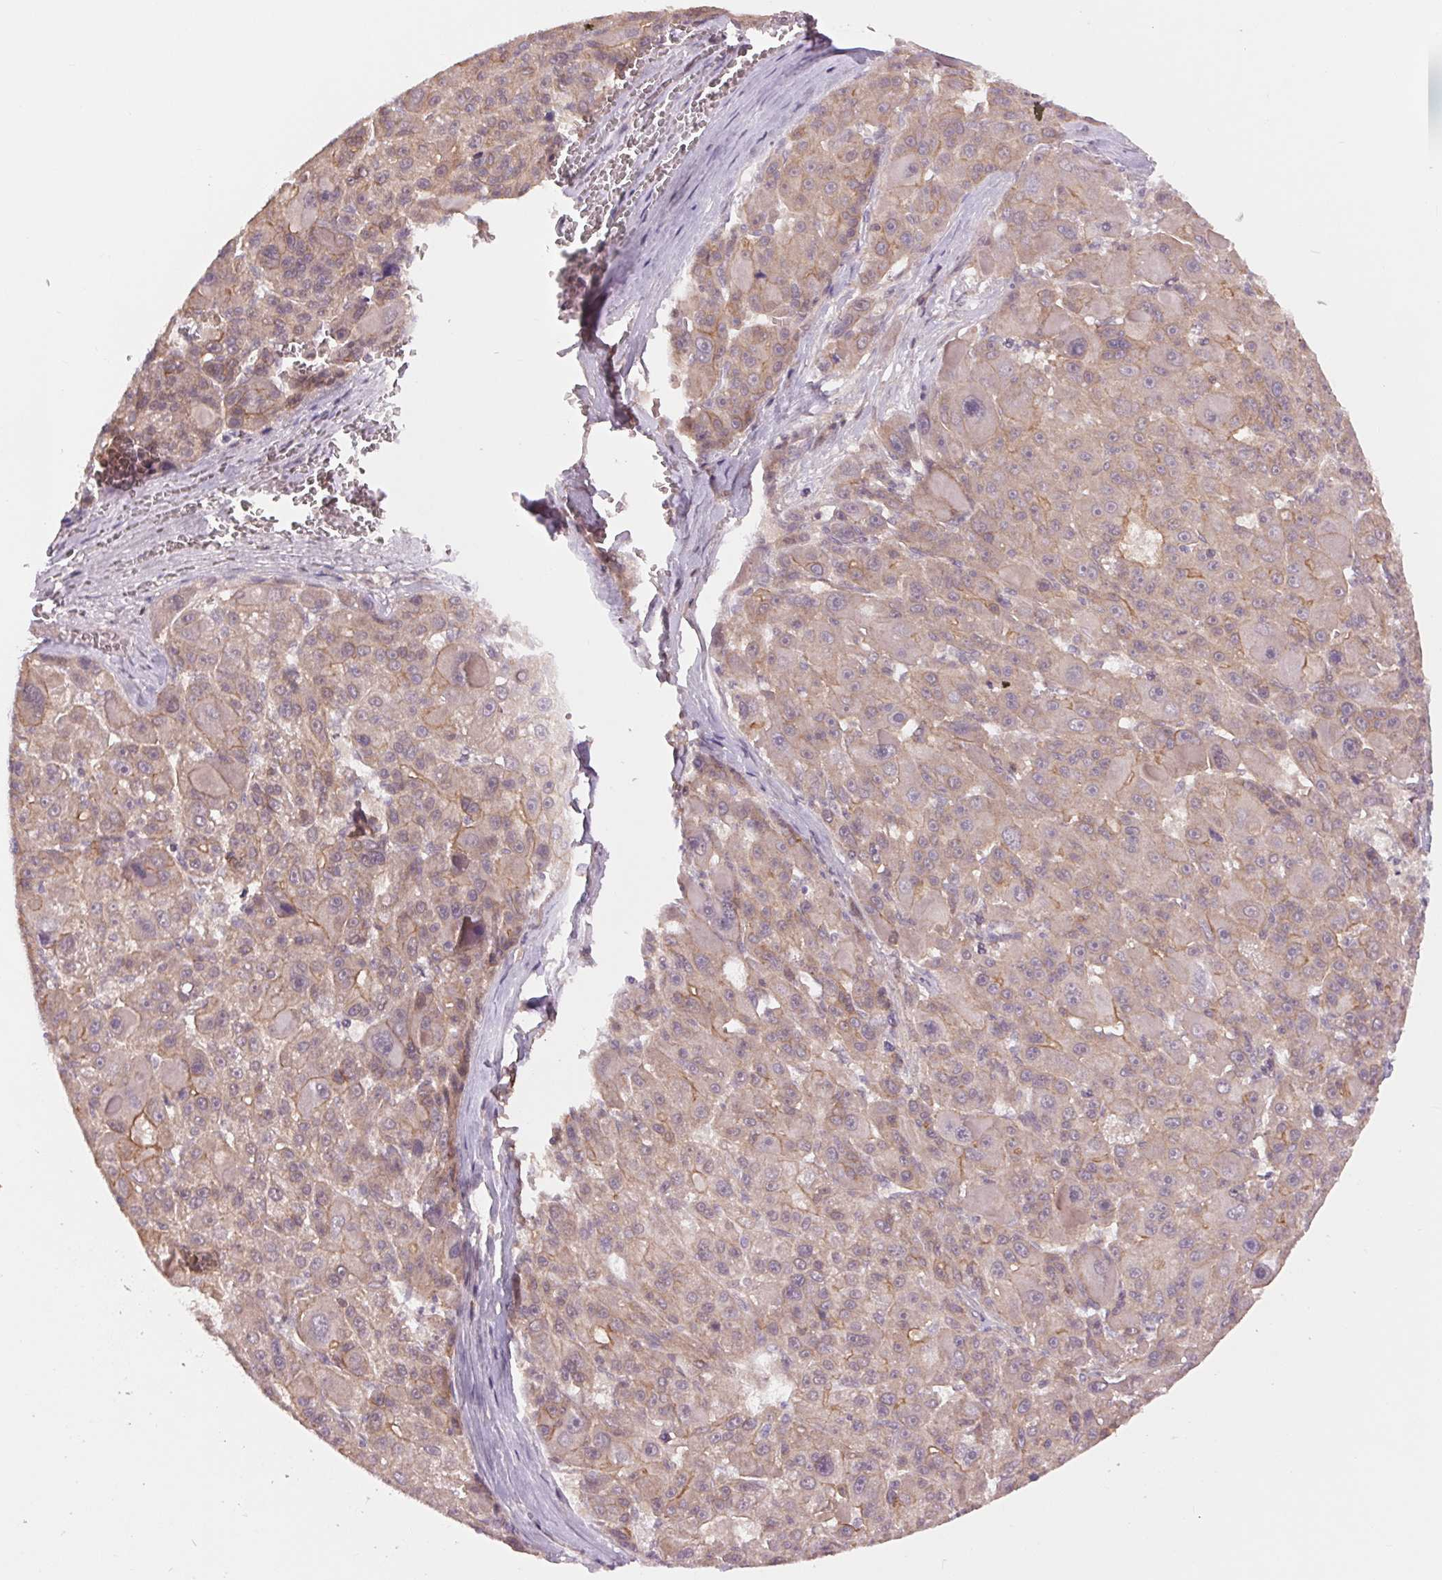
{"staining": {"intensity": "negative", "quantity": "none", "location": "none"}, "tissue": "liver cancer", "cell_type": "Tumor cells", "image_type": "cancer", "snomed": [{"axis": "morphology", "description": "Carcinoma, Hepatocellular, NOS"}, {"axis": "topography", "description": "Liver"}], "caption": "DAB (3,3'-diaminobenzidine) immunohistochemical staining of human liver hepatocellular carcinoma displays no significant expression in tumor cells.", "gene": "SH3RF2", "patient": {"sex": "male", "age": 76}}